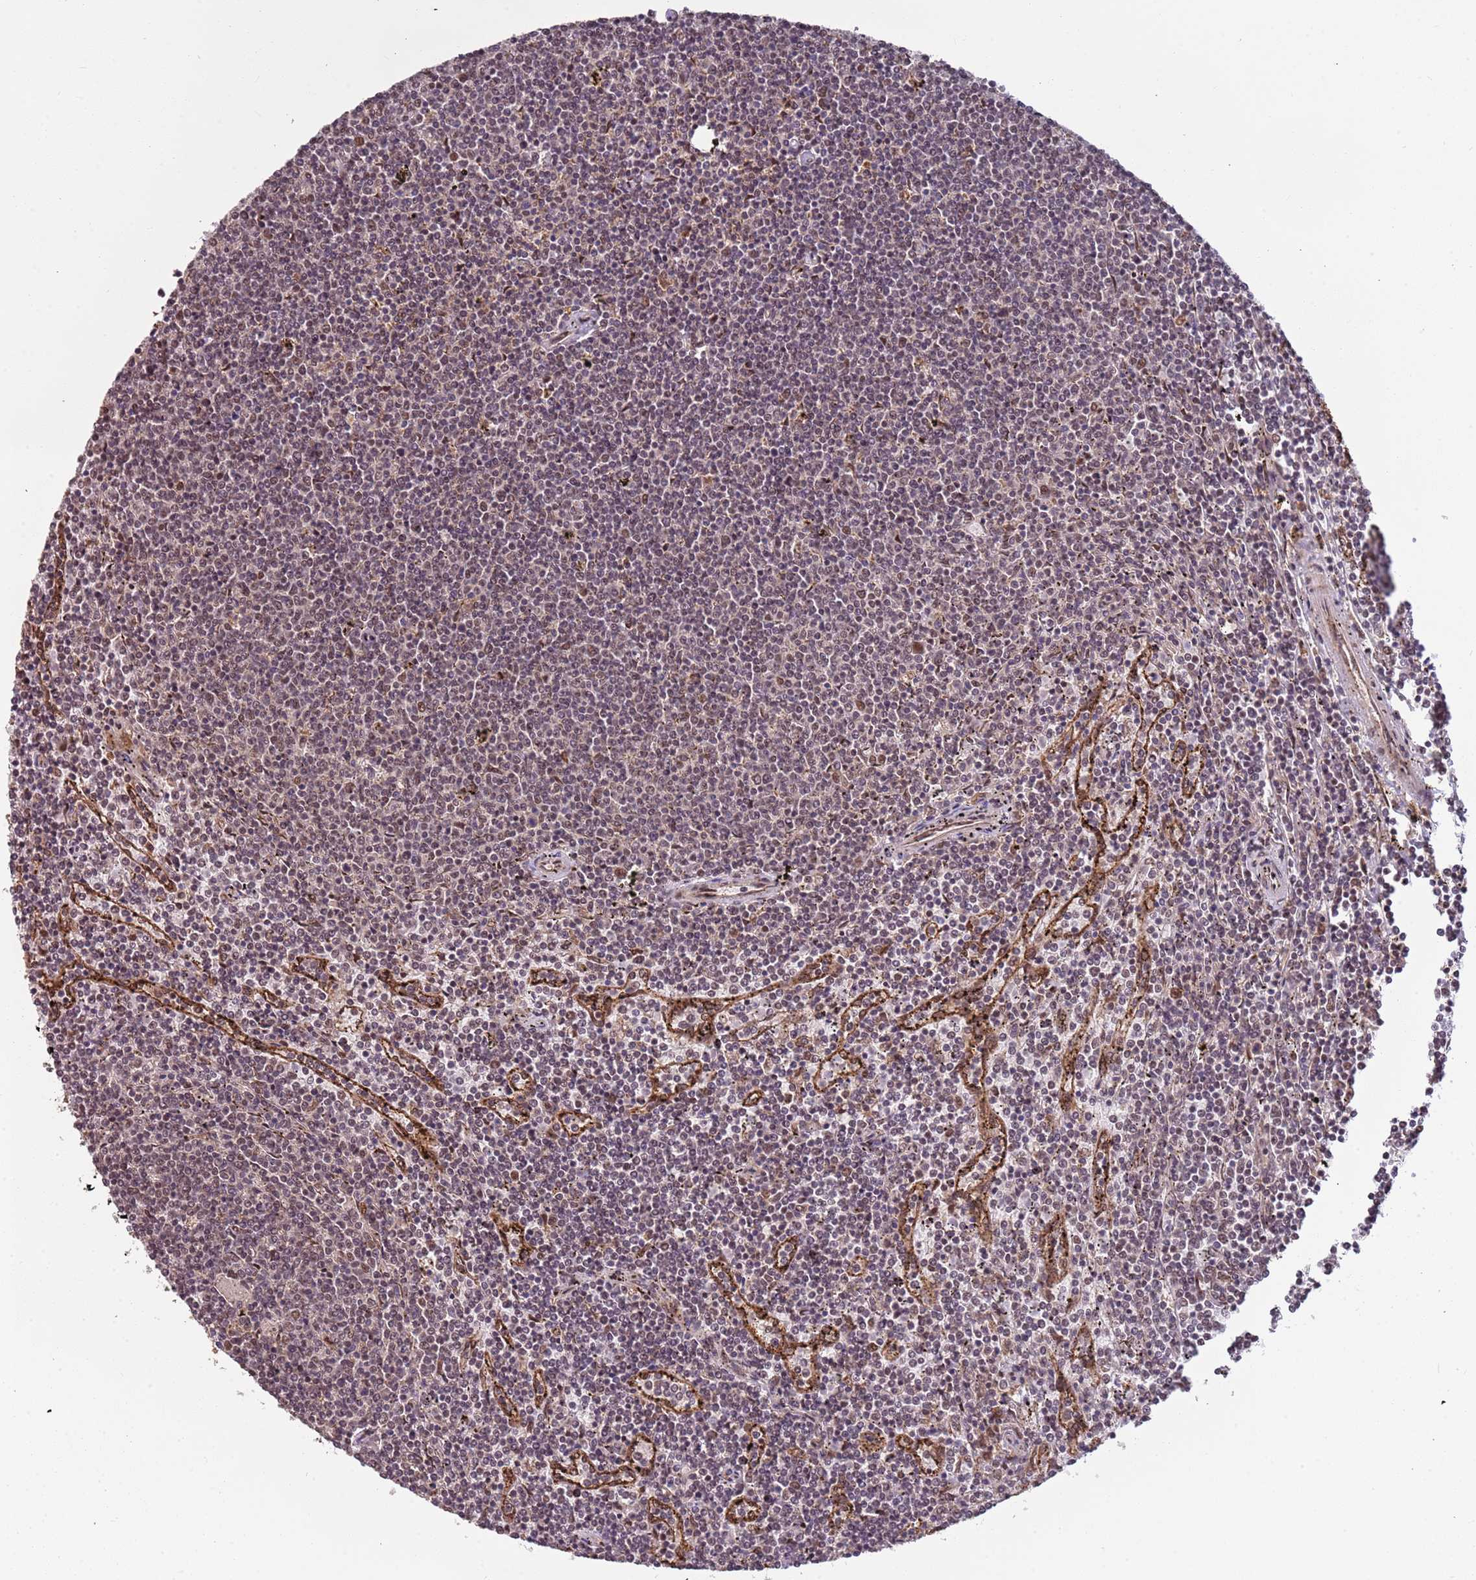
{"staining": {"intensity": "moderate", "quantity": "<25%", "location": "nuclear"}, "tissue": "lymphoma", "cell_type": "Tumor cells", "image_type": "cancer", "snomed": [{"axis": "morphology", "description": "Malignant lymphoma, non-Hodgkin's type, Low grade"}, {"axis": "topography", "description": "Spleen"}], "caption": "The image reveals a brown stain indicating the presence of a protein in the nuclear of tumor cells in low-grade malignant lymphoma, non-Hodgkin's type.", "gene": "POLR3H", "patient": {"sex": "female", "age": 50}}